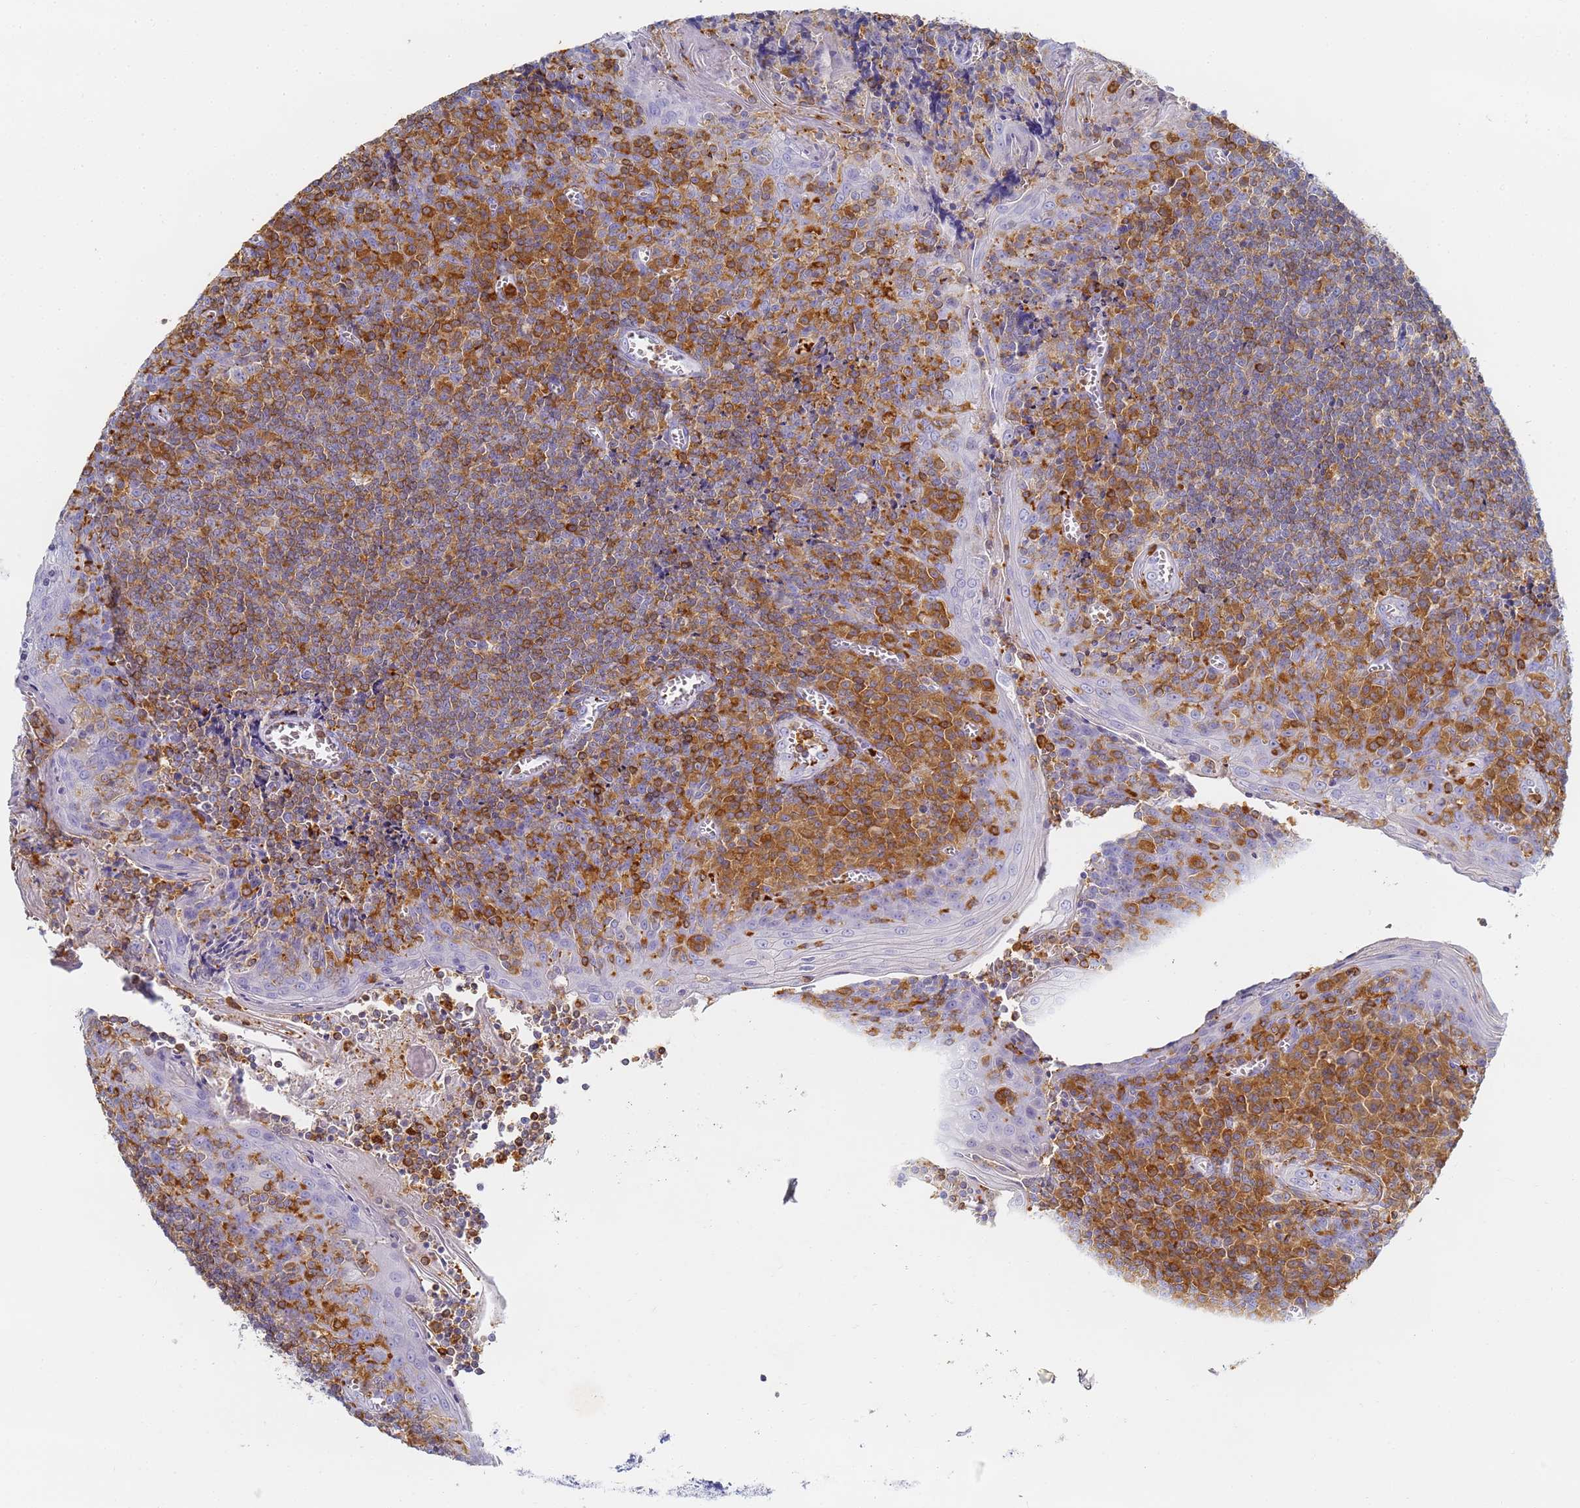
{"staining": {"intensity": "moderate", "quantity": "<25%", "location": "cytoplasmic/membranous"}, "tissue": "tonsil", "cell_type": "Germinal center cells", "image_type": "normal", "snomed": [{"axis": "morphology", "description": "Normal tissue, NOS"}, {"axis": "topography", "description": "Tonsil"}], "caption": "Immunohistochemistry image of normal tonsil: human tonsil stained using IHC exhibits low levels of moderate protein expression localized specifically in the cytoplasmic/membranous of germinal center cells, appearing as a cytoplasmic/membranous brown color.", "gene": "BIN2", "patient": {"sex": "male", "age": 27}}